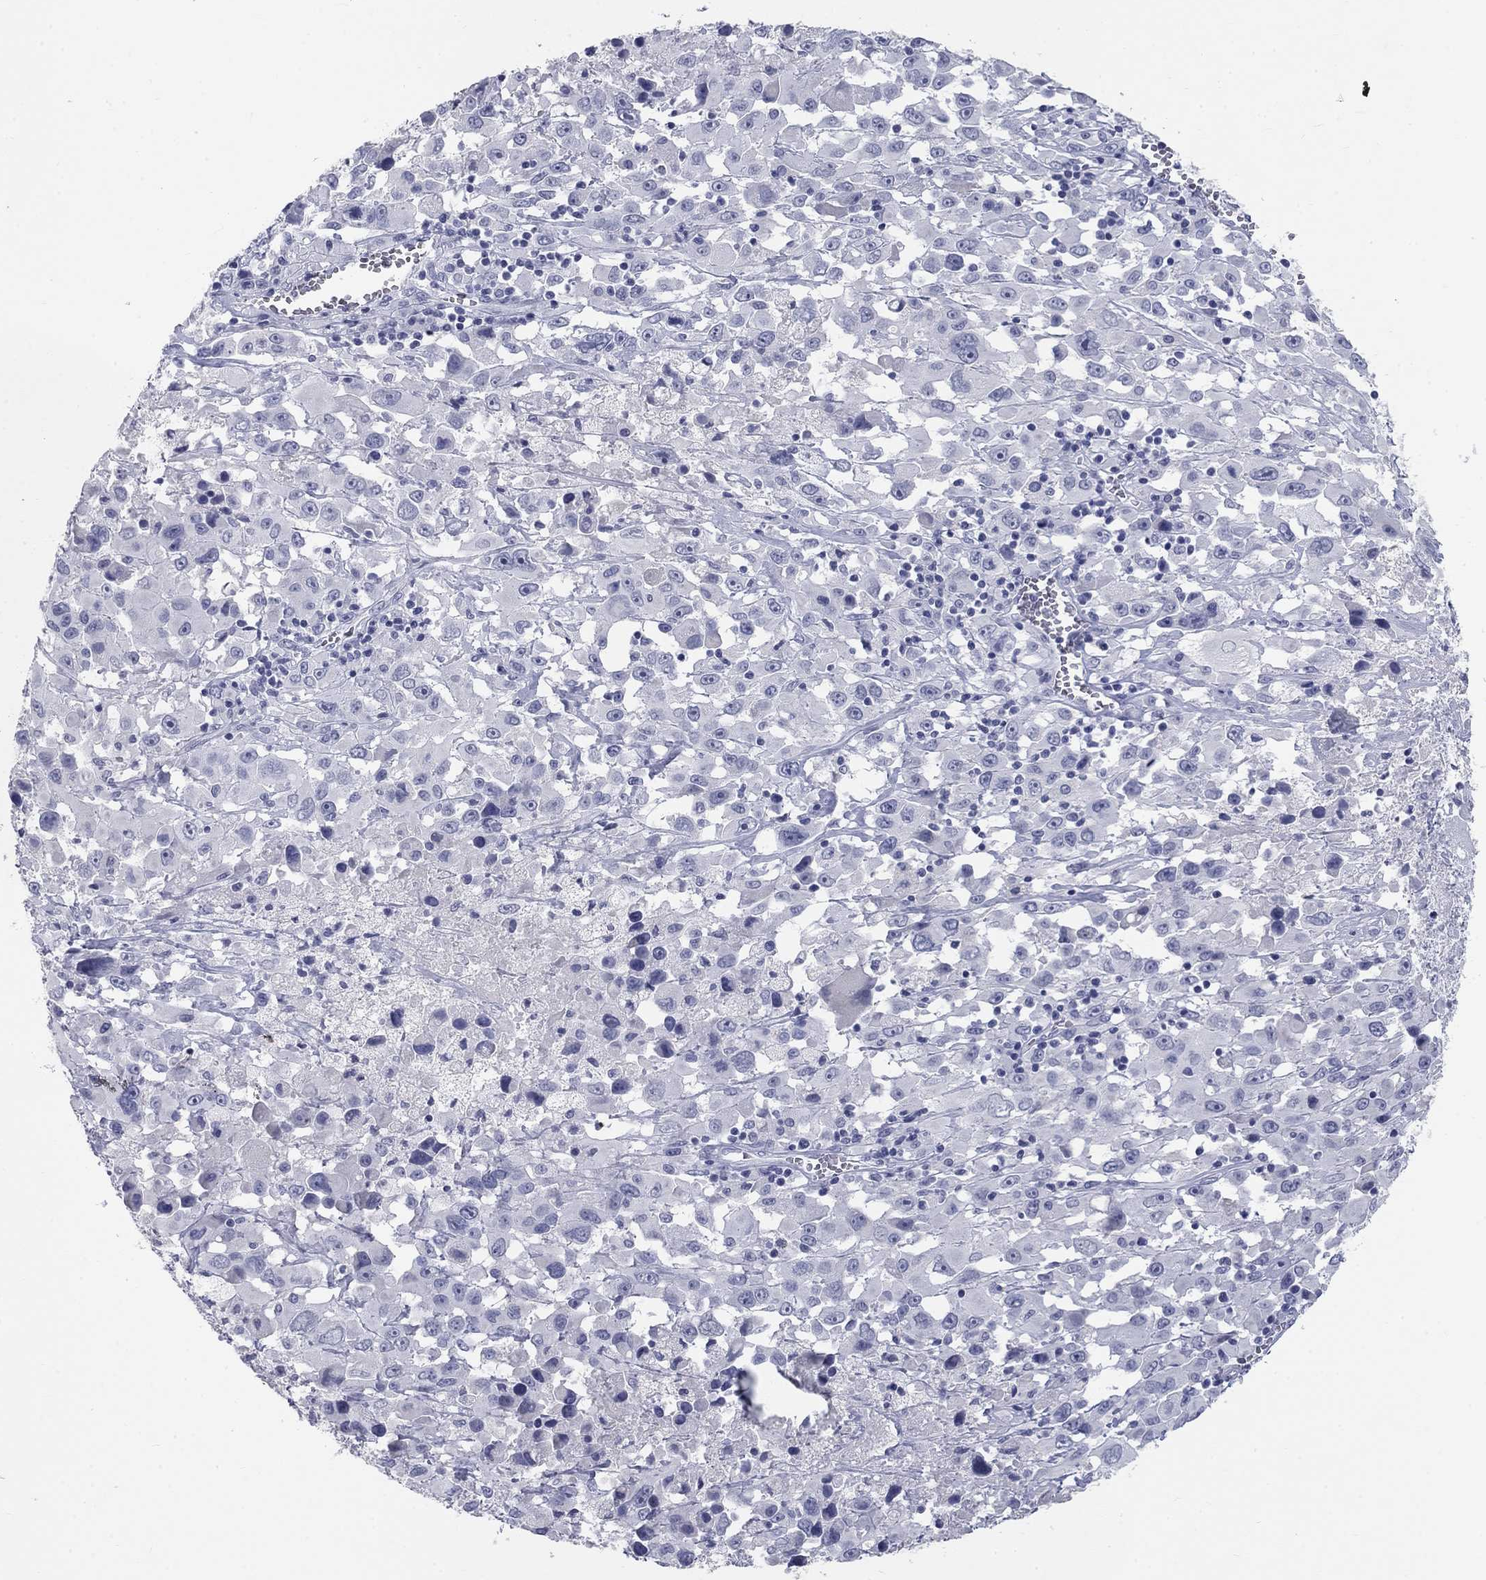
{"staining": {"intensity": "negative", "quantity": "none", "location": "none"}, "tissue": "melanoma", "cell_type": "Tumor cells", "image_type": "cancer", "snomed": [{"axis": "morphology", "description": "Malignant melanoma, Metastatic site"}, {"axis": "topography", "description": "Lymph node"}], "caption": "Immunohistochemical staining of human malignant melanoma (metastatic site) demonstrates no significant positivity in tumor cells.", "gene": "ELAVL4", "patient": {"sex": "male", "age": 50}}